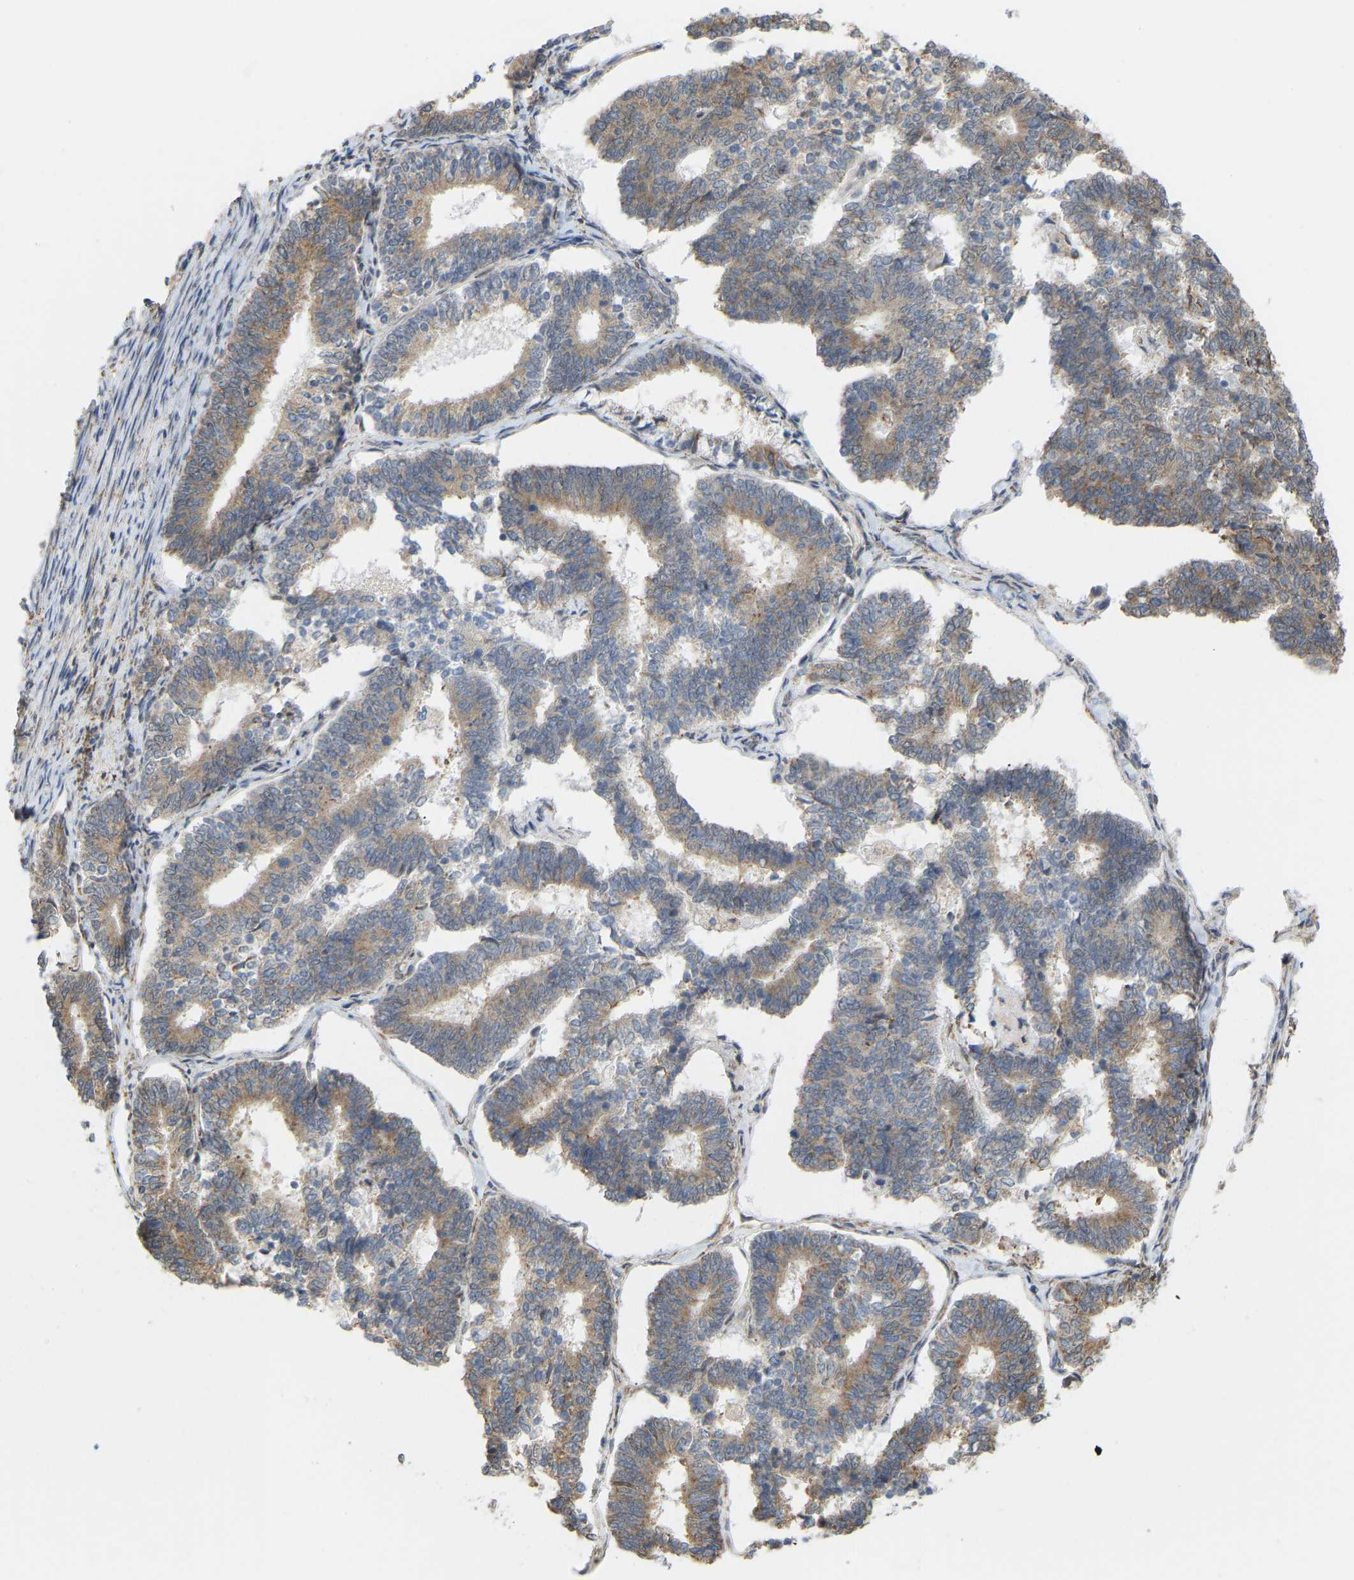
{"staining": {"intensity": "moderate", "quantity": ">75%", "location": "cytoplasmic/membranous"}, "tissue": "endometrial cancer", "cell_type": "Tumor cells", "image_type": "cancer", "snomed": [{"axis": "morphology", "description": "Adenocarcinoma, NOS"}, {"axis": "topography", "description": "Endometrium"}], "caption": "A brown stain labels moderate cytoplasmic/membranous staining of a protein in endometrial cancer tumor cells. Nuclei are stained in blue.", "gene": "BEND3", "patient": {"sex": "female", "age": 70}}